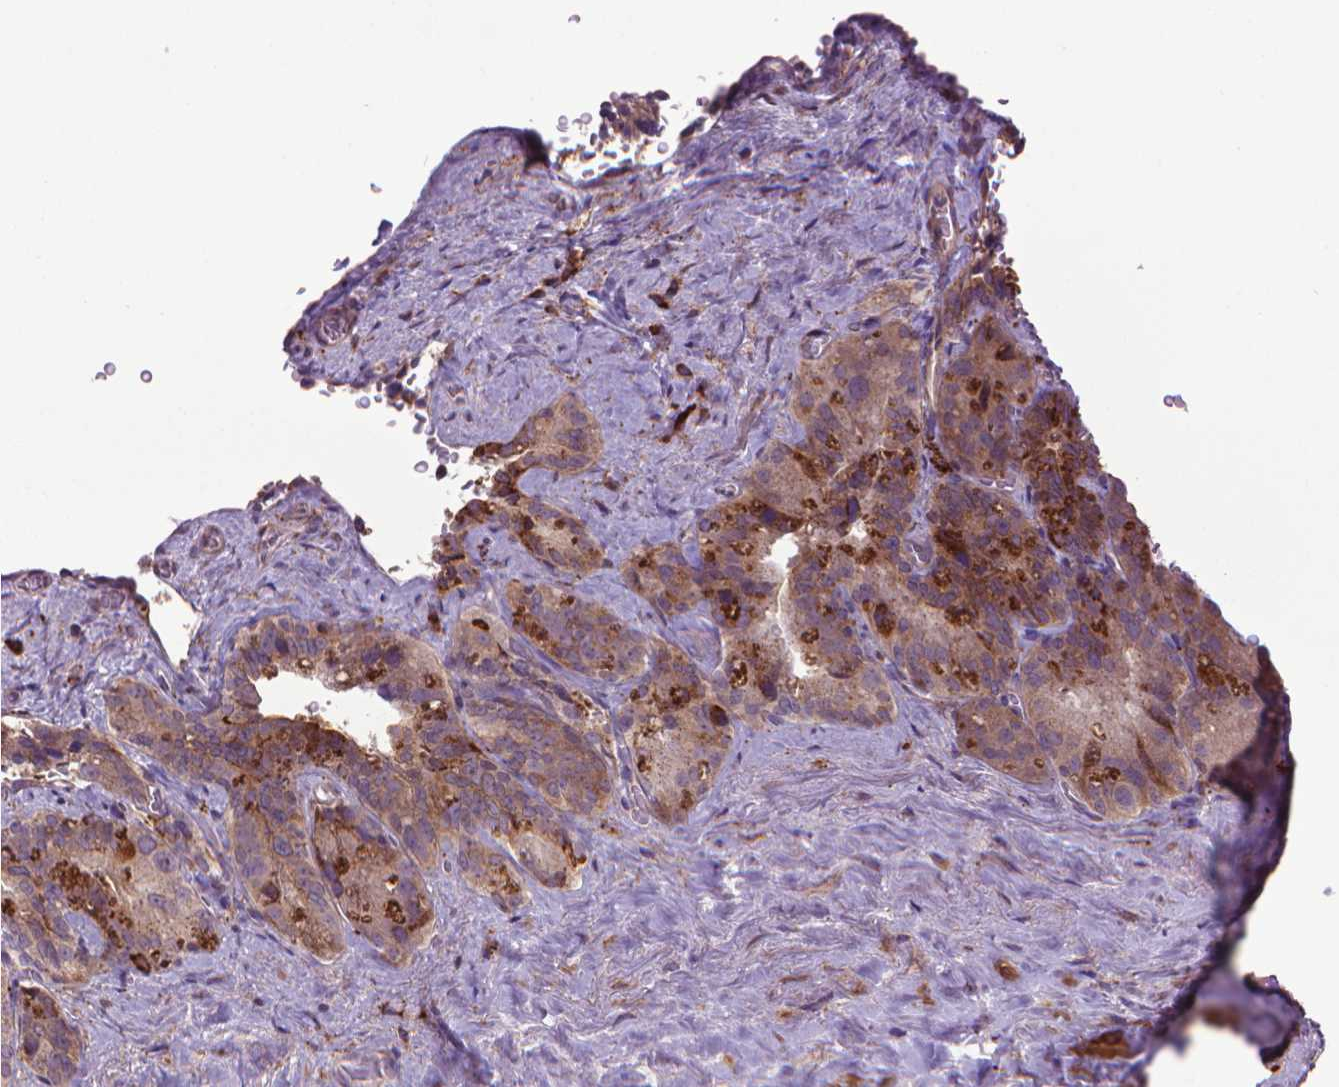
{"staining": {"intensity": "weak", "quantity": ">75%", "location": "cytoplasmic/membranous"}, "tissue": "seminal vesicle", "cell_type": "Glandular cells", "image_type": "normal", "snomed": [{"axis": "morphology", "description": "Normal tissue, NOS"}, {"axis": "topography", "description": "Seminal veicle"}], "caption": "This image reveals normal seminal vesicle stained with IHC to label a protein in brown. The cytoplasmic/membranous of glandular cells show weak positivity for the protein. Nuclei are counter-stained blue.", "gene": "MYH14", "patient": {"sex": "male", "age": 69}}